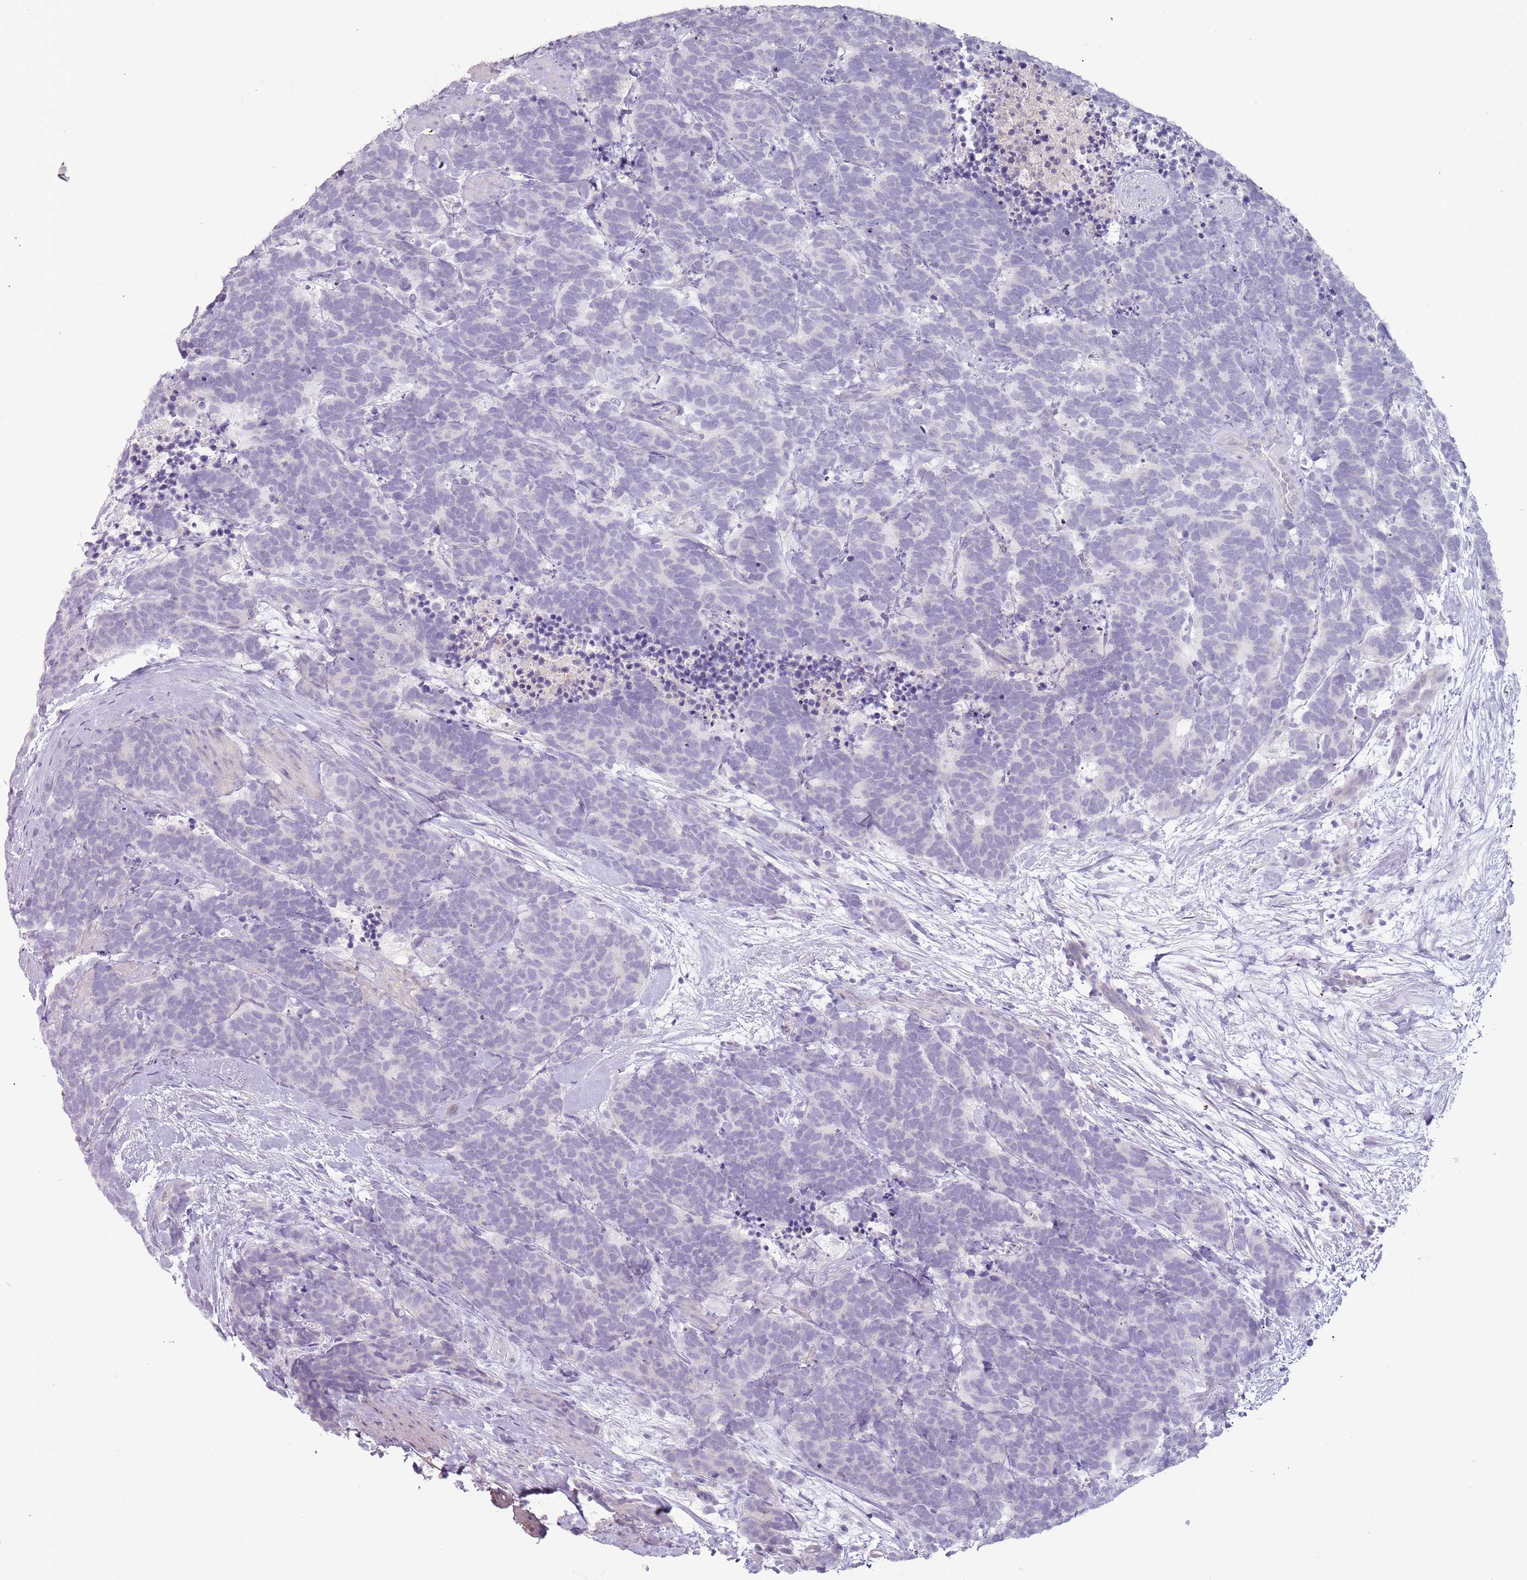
{"staining": {"intensity": "negative", "quantity": "none", "location": "none"}, "tissue": "carcinoid", "cell_type": "Tumor cells", "image_type": "cancer", "snomed": [{"axis": "morphology", "description": "Carcinoma, NOS"}, {"axis": "morphology", "description": "Carcinoid, malignant, NOS"}, {"axis": "topography", "description": "Prostate"}], "caption": "Tumor cells show no significant staining in carcinoid.", "gene": "RFX2", "patient": {"sex": "male", "age": 57}}